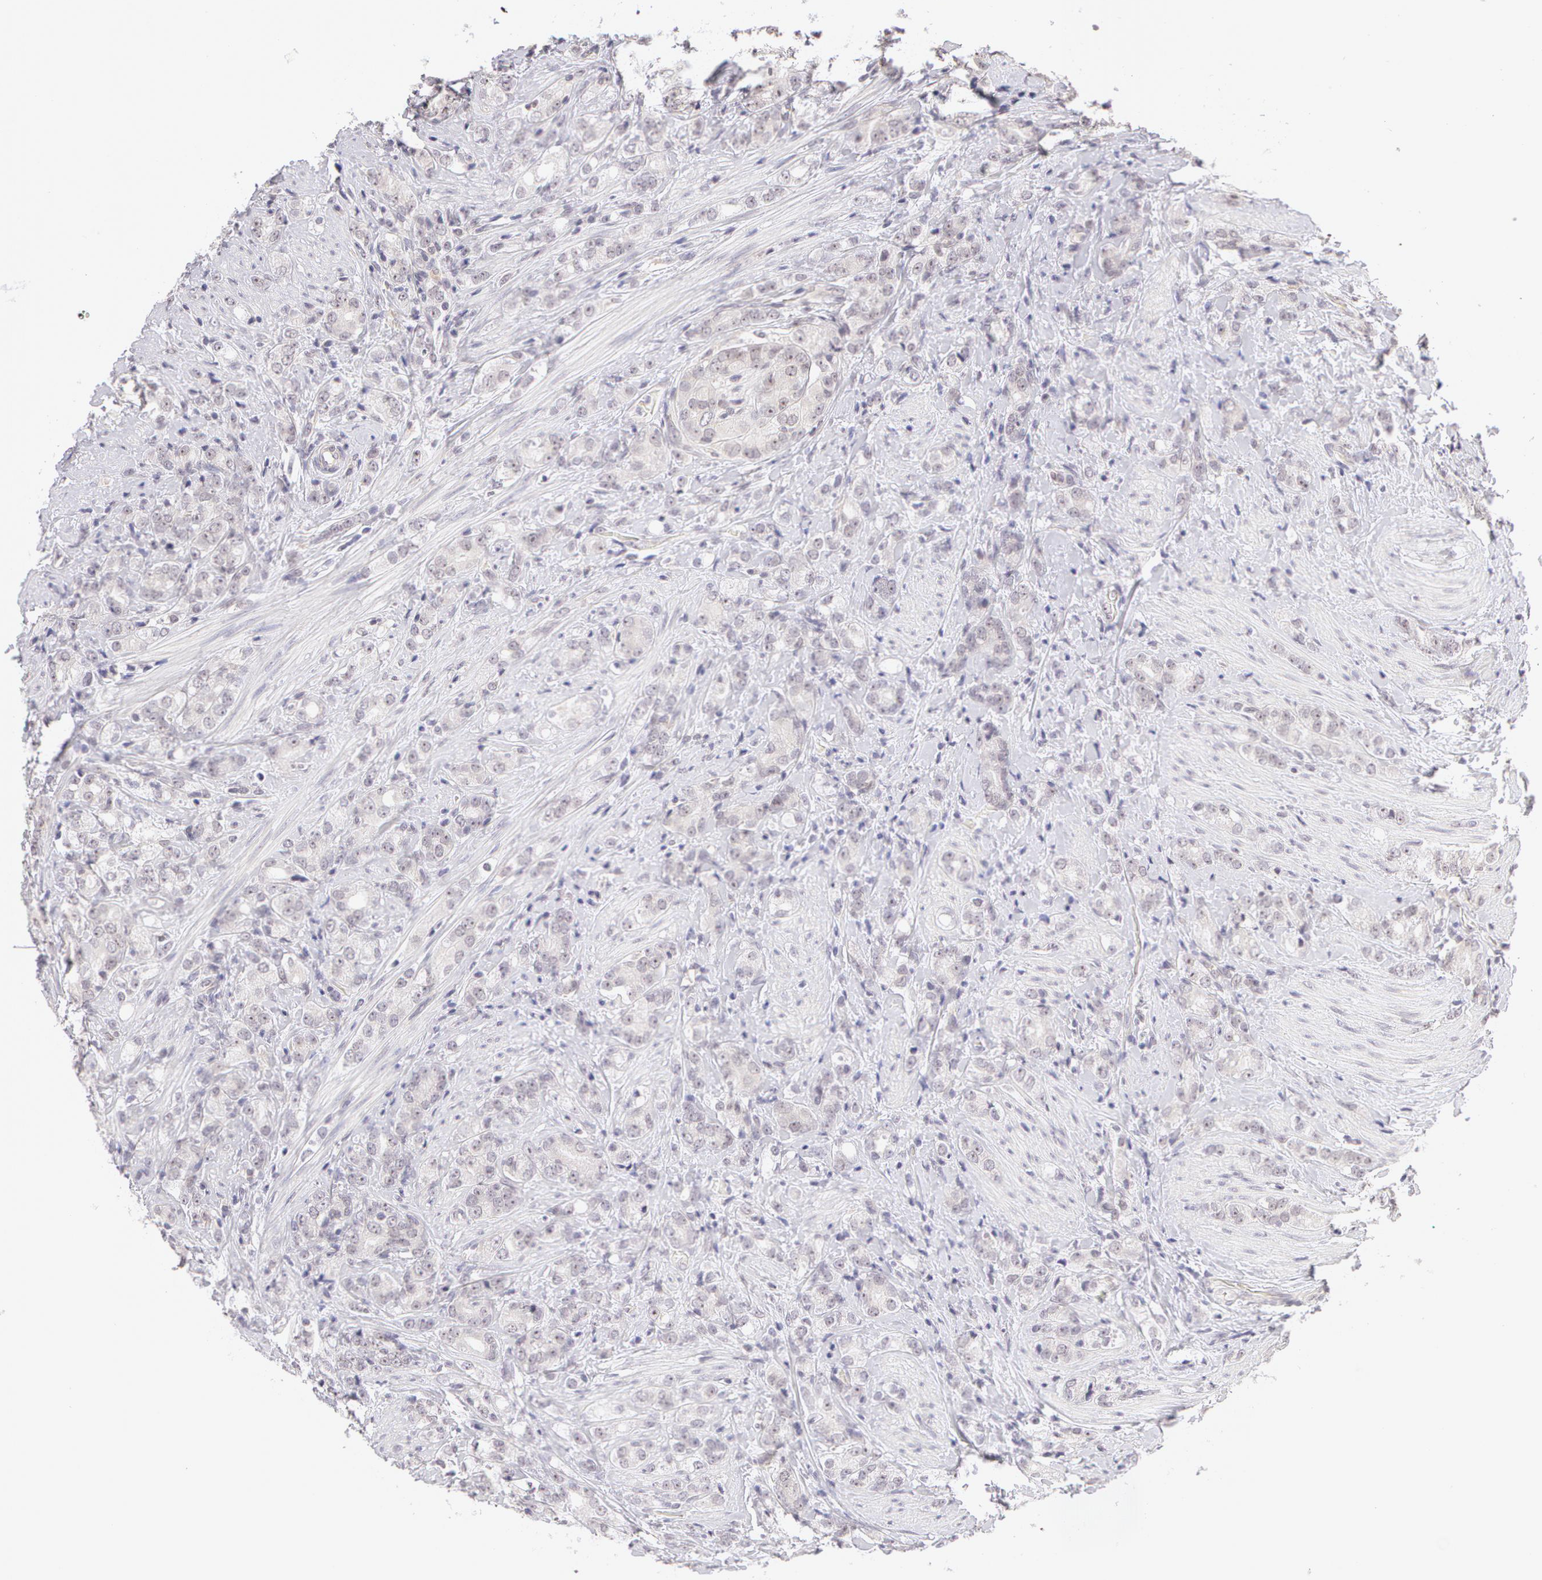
{"staining": {"intensity": "negative", "quantity": "none", "location": "none"}, "tissue": "prostate cancer", "cell_type": "Tumor cells", "image_type": "cancer", "snomed": [{"axis": "morphology", "description": "Adenocarcinoma, Medium grade"}, {"axis": "topography", "description": "Prostate"}], "caption": "Human prostate medium-grade adenocarcinoma stained for a protein using immunohistochemistry shows no staining in tumor cells.", "gene": "ZNF597", "patient": {"sex": "male", "age": 59}}